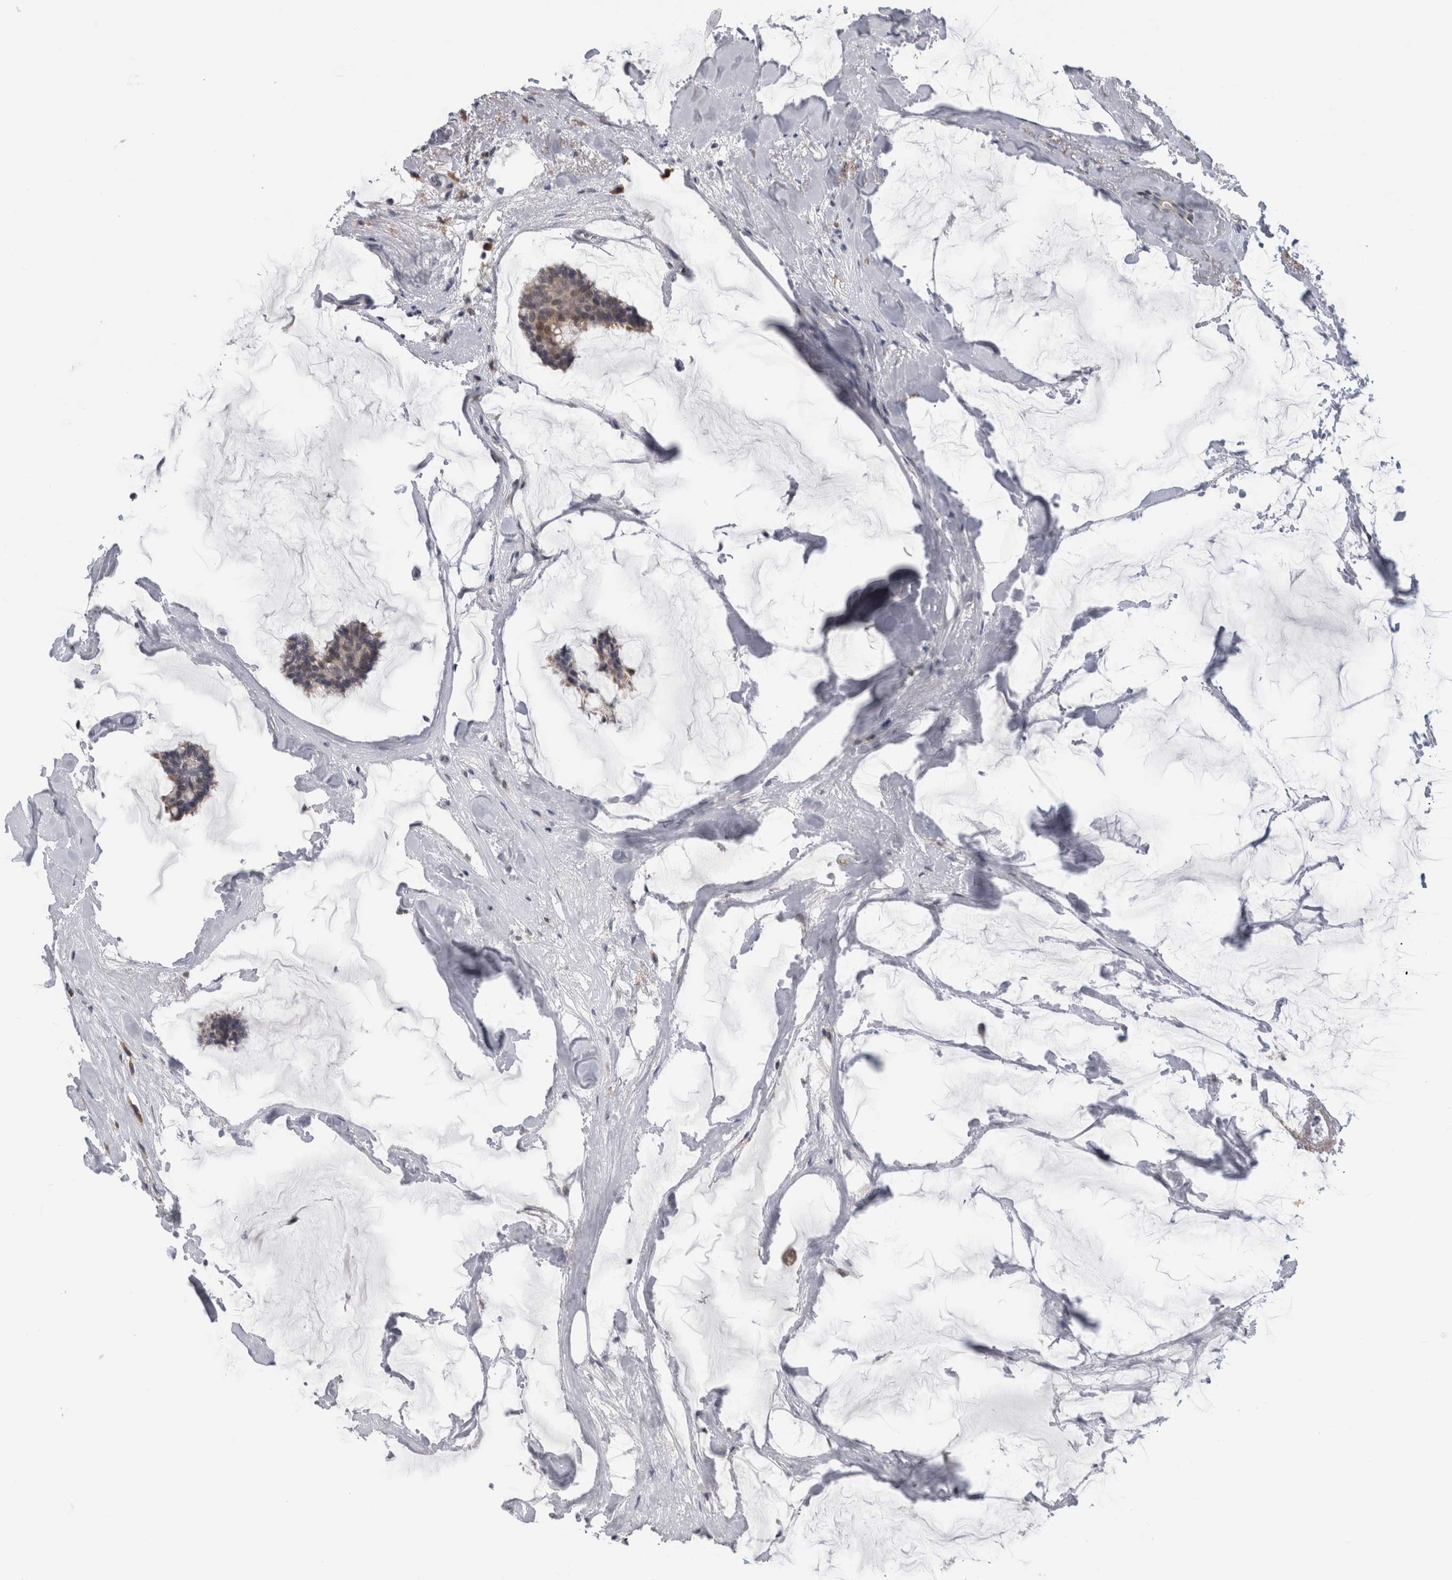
{"staining": {"intensity": "weak", "quantity": "25%-75%", "location": "cytoplasmic/membranous"}, "tissue": "breast cancer", "cell_type": "Tumor cells", "image_type": "cancer", "snomed": [{"axis": "morphology", "description": "Duct carcinoma"}, {"axis": "topography", "description": "Breast"}], "caption": "Breast infiltrating ductal carcinoma stained with a protein marker demonstrates weak staining in tumor cells.", "gene": "TMEM242", "patient": {"sex": "female", "age": 93}}